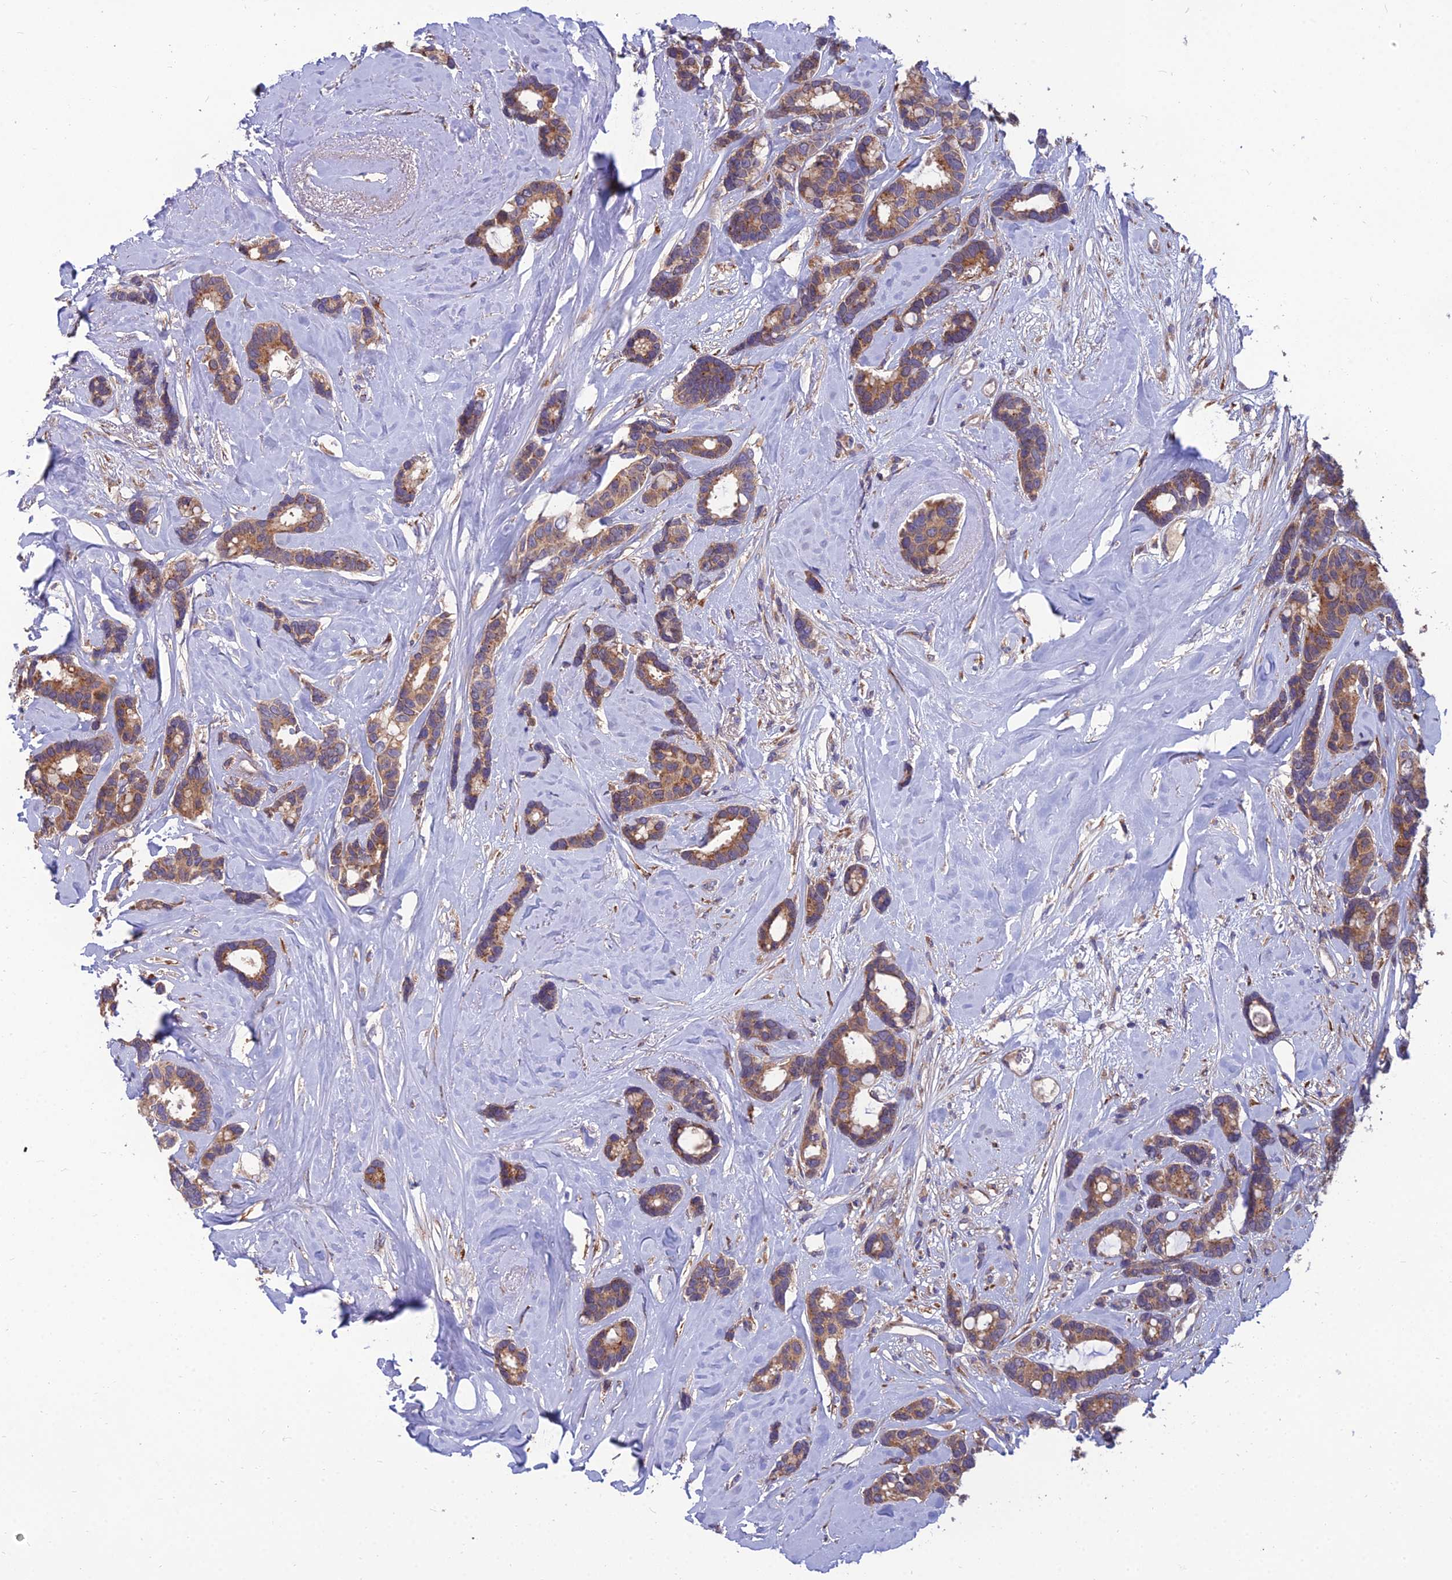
{"staining": {"intensity": "moderate", "quantity": ">75%", "location": "cytoplasmic/membranous"}, "tissue": "breast cancer", "cell_type": "Tumor cells", "image_type": "cancer", "snomed": [{"axis": "morphology", "description": "Duct carcinoma"}, {"axis": "topography", "description": "Breast"}], "caption": "A micrograph of breast cancer (invasive ductal carcinoma) stained for a protein displays moderate cytoplasmic/membranous brown staining in tumor cells.", "gene": "UMAD1", "patient": {"sex": "female", "age": 87}}